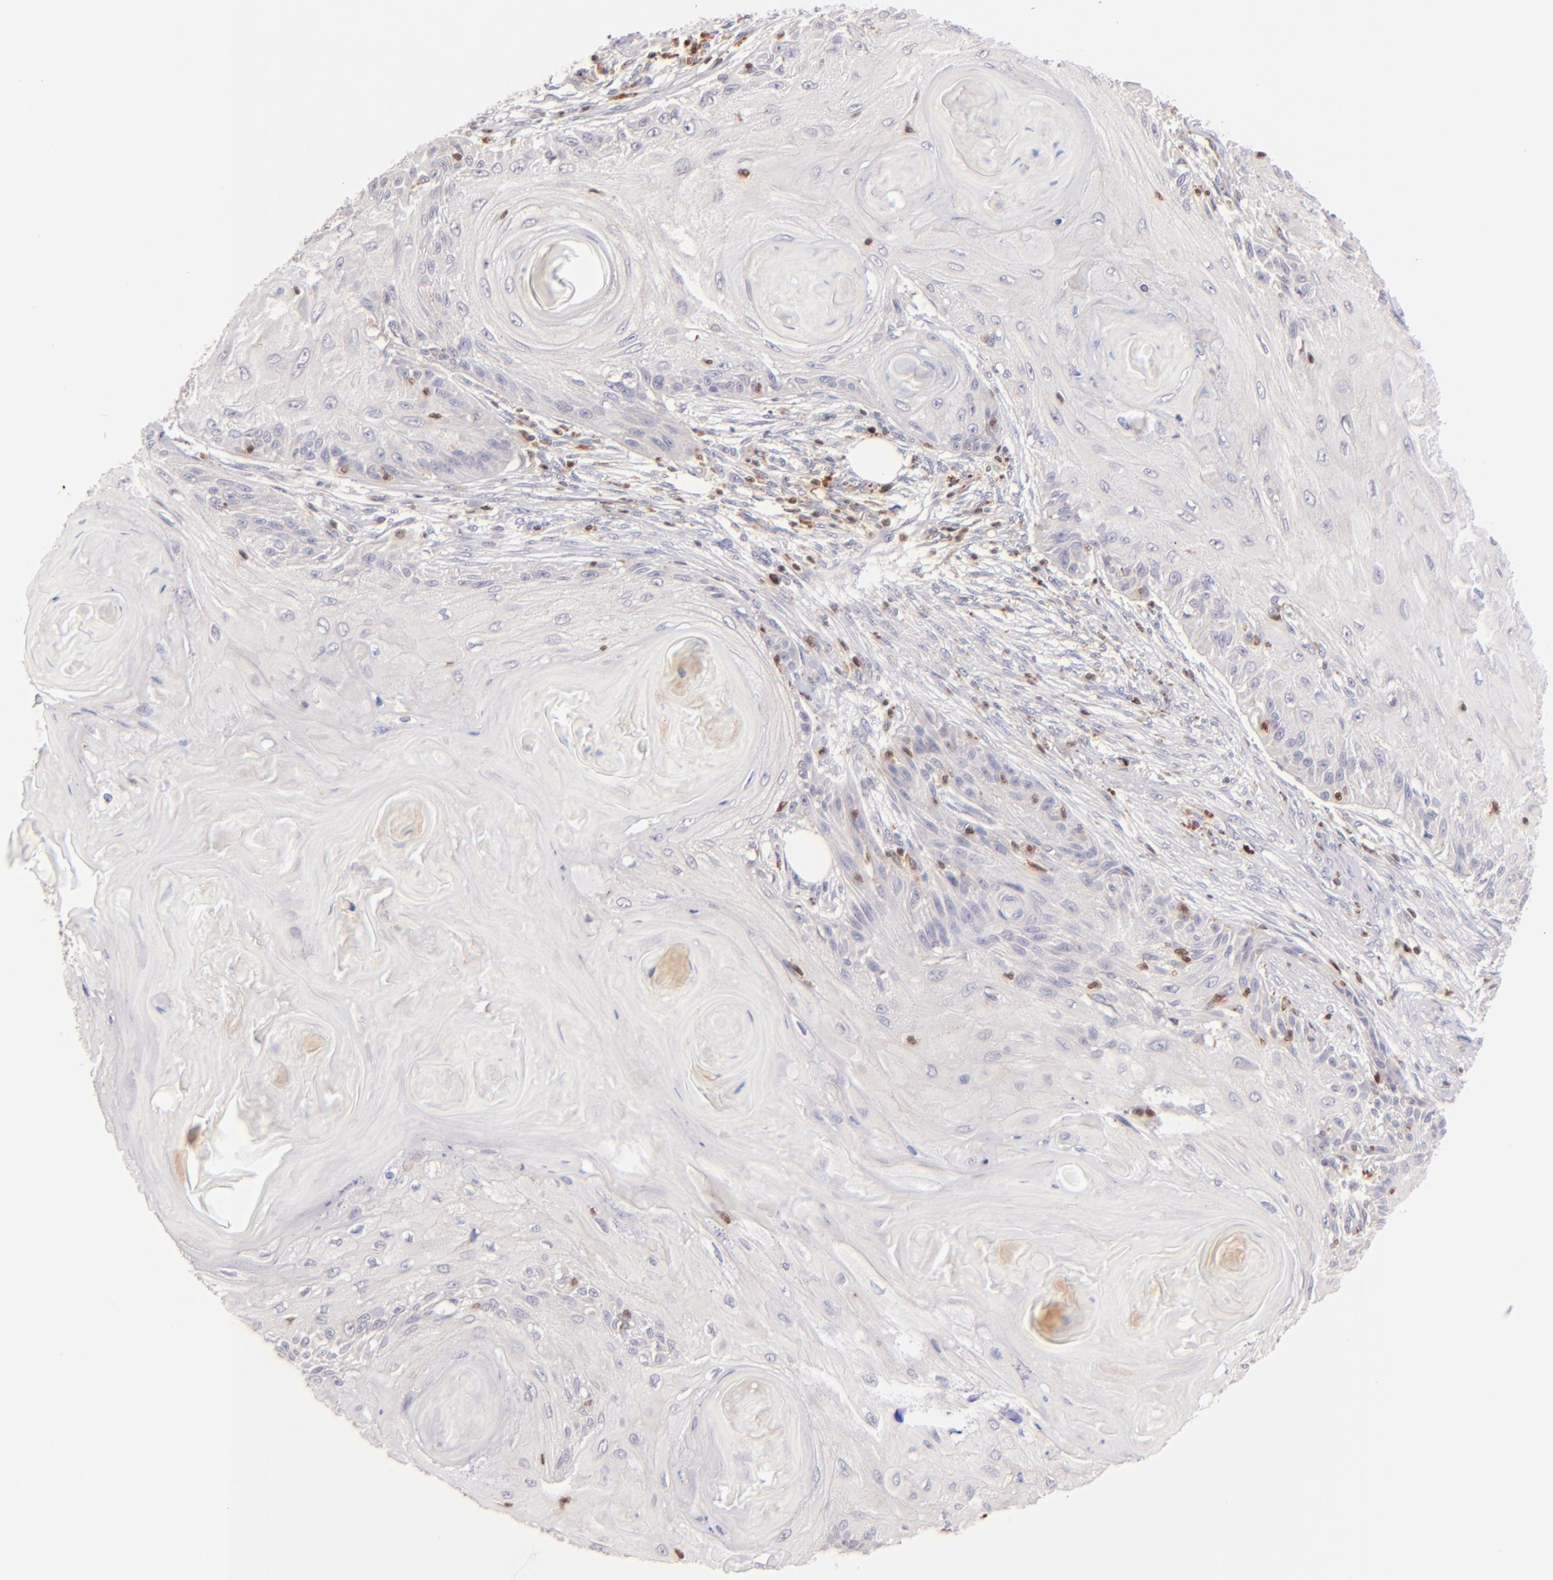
{"staining": {"intensity": "negative", "quantity": "none", "location": "none"}, "tissue": "skin cancer", "cell_type": "Tumor cells", "image_type": "cancer", "snomed": [{"axis": "morphology", "description": "Squamous cell carcinoma, NOS"}, {"axis": "topography", "description": "Skin"}], "caption": "Immunohistochemistry of skin cancer (squamous cell carcinoma) exhibits no expression in tumor cells.", "gene": "ZAP70", "patient": {"sex": "female", "age": 88}}